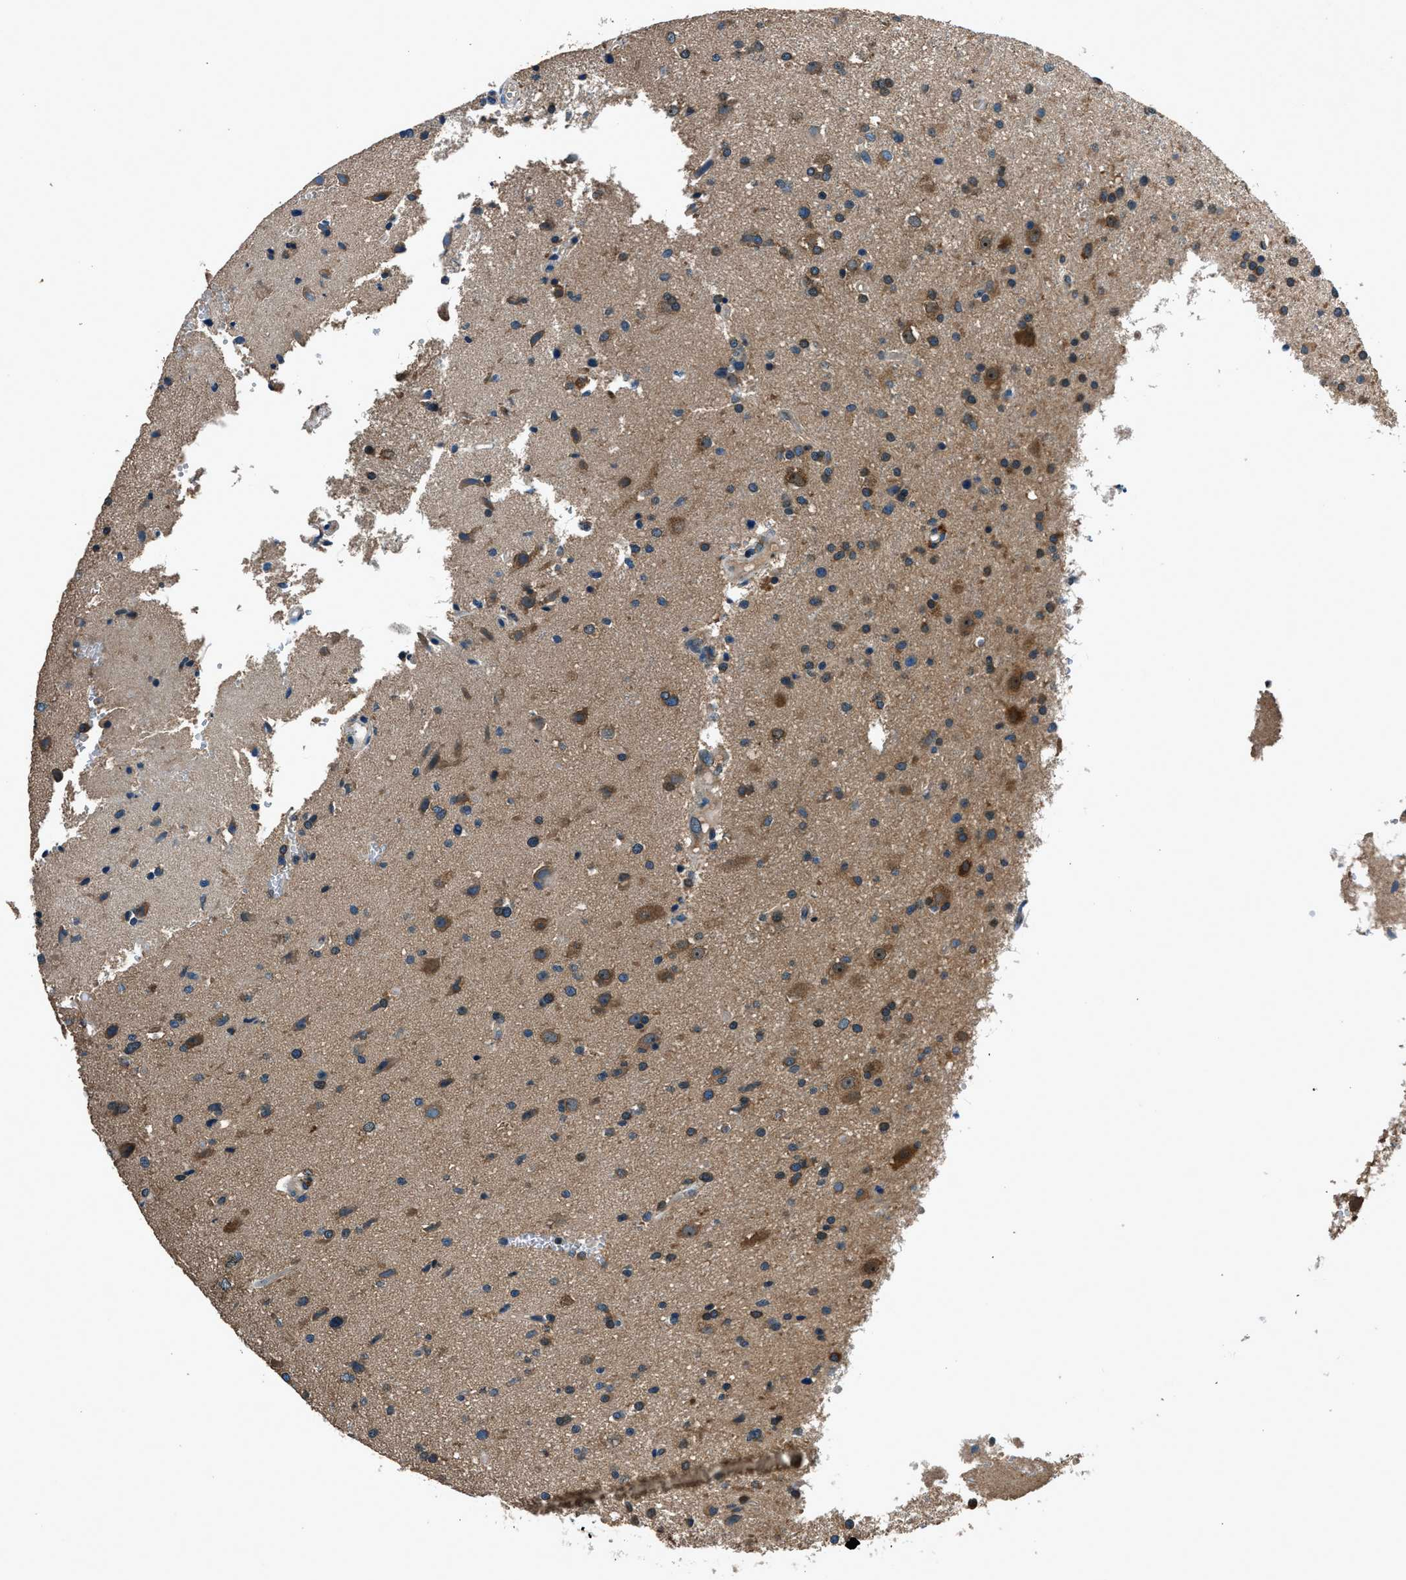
{"staining": {"intensity": "moderate", "quantity": ">75%", "location": "cytoplasmic/membranous"}, "tissue": "glioma", "cell_type": "Tumor cells", "image_type": "cancer", "snomed": [{"axis": "morphology", "description": "Glioma, malignant, High grade"}, {"axis": "topography", "description": "Brain"}], "caption": "Immunohistochemical staining of high-grade glioma (malignant) reveals medium levels of moderate cytoplasmic/membranous staining in approximately >75% of tumor cells.", "gene": "ARFGAP2", "patient": {"sex": "male", "age": 33}}